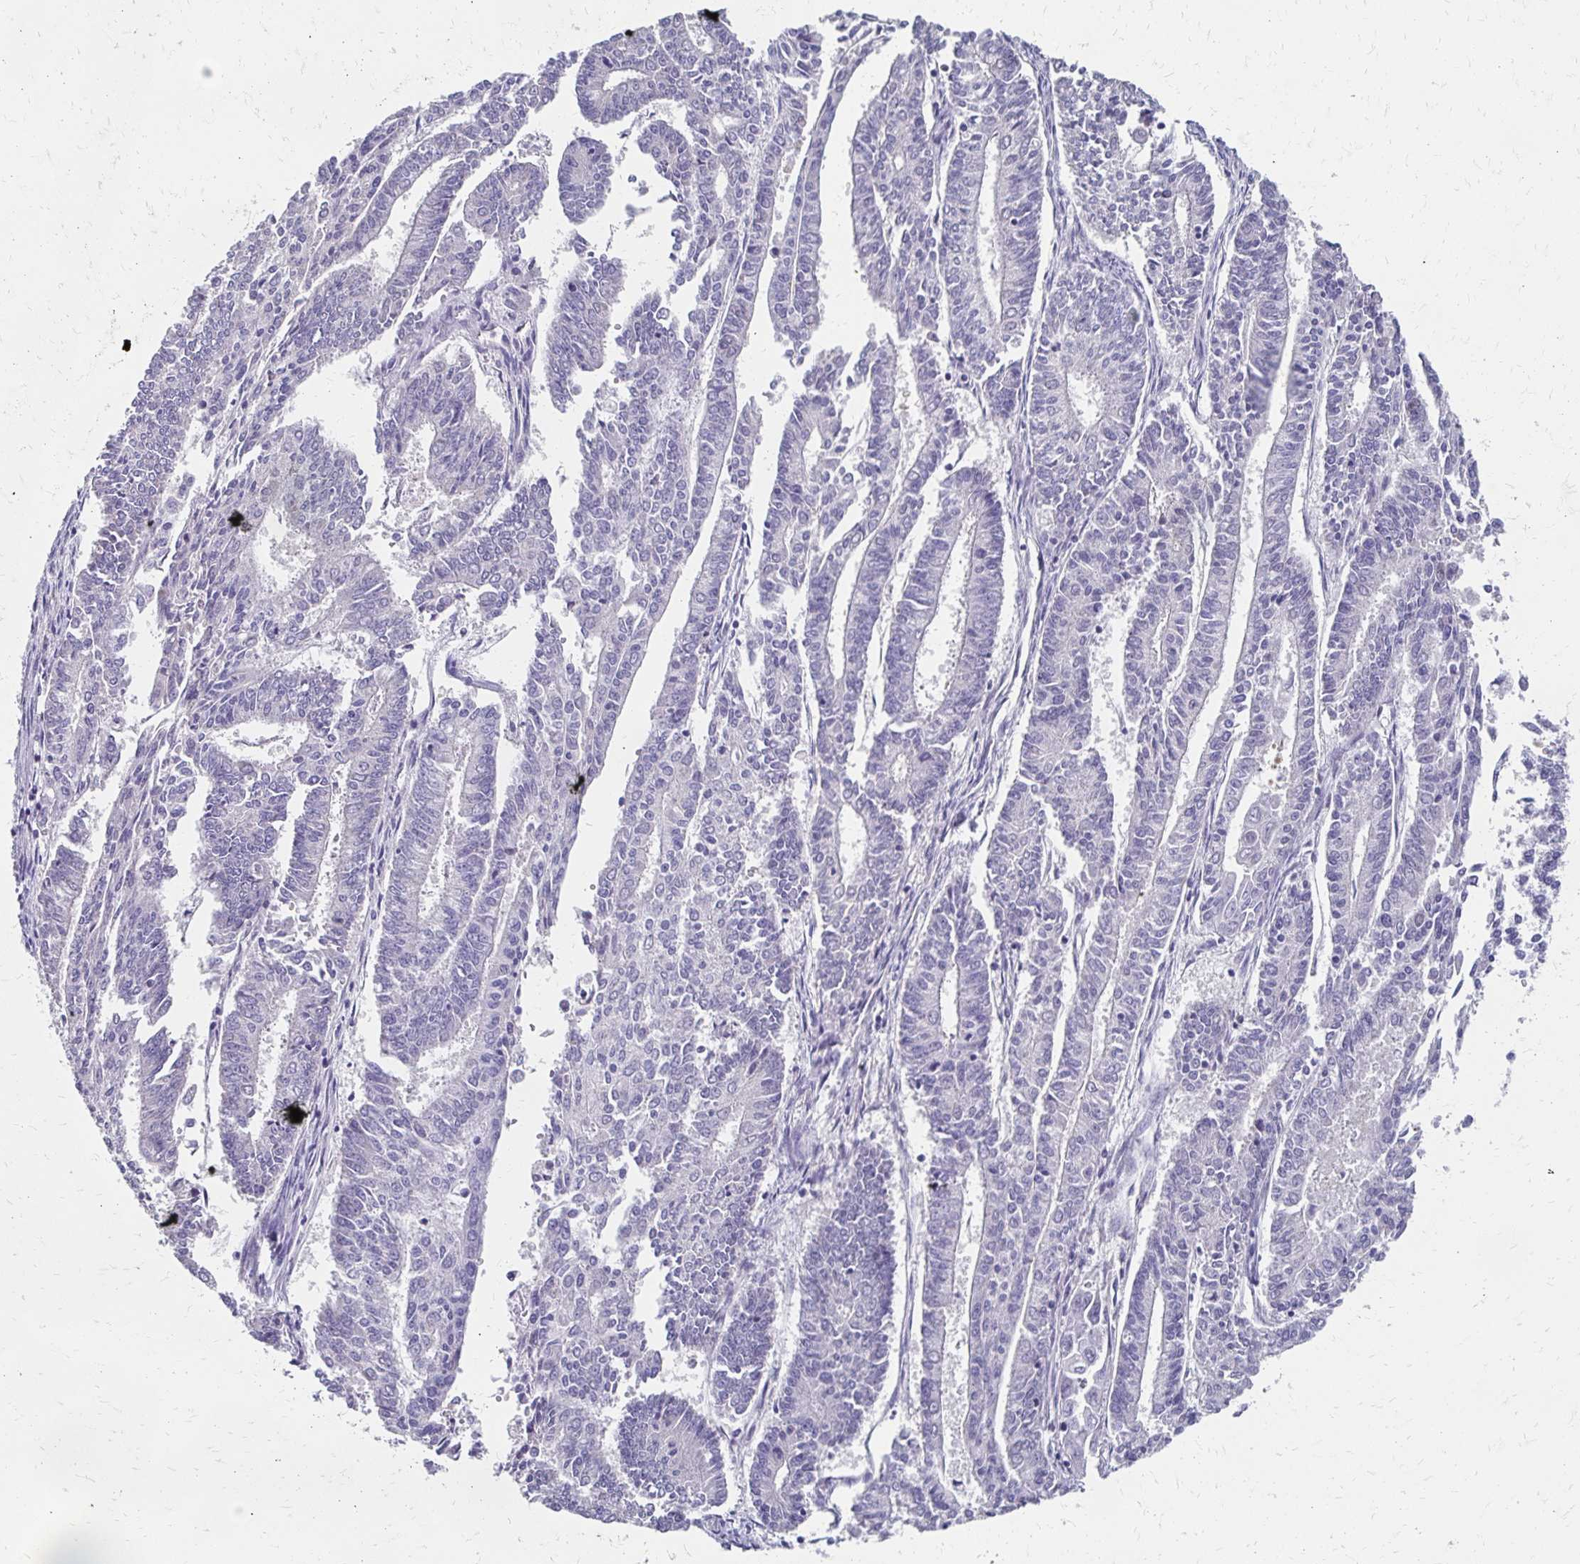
{"staining": {"intensity": "negative", "quantity": "none", "location": "none"}, "tissue": "endometrial cancer", "cell_type": "Tumor cells", "image_type": "cancer", "snomed": [{"axis": "morphology", "description": "Adenocarcinoma, NOS"}, {"axis": "topography", "description": "Endometrium"}], "caption": "Immunohistochemistry histopathology image of neoplastic tissue: endometrial cancer (adenocarcinoma) stained with DAB displays no significant protein staining in tumor cells.", "gene": "CBX7", "patient": {"sex": "female", "age": 59}}